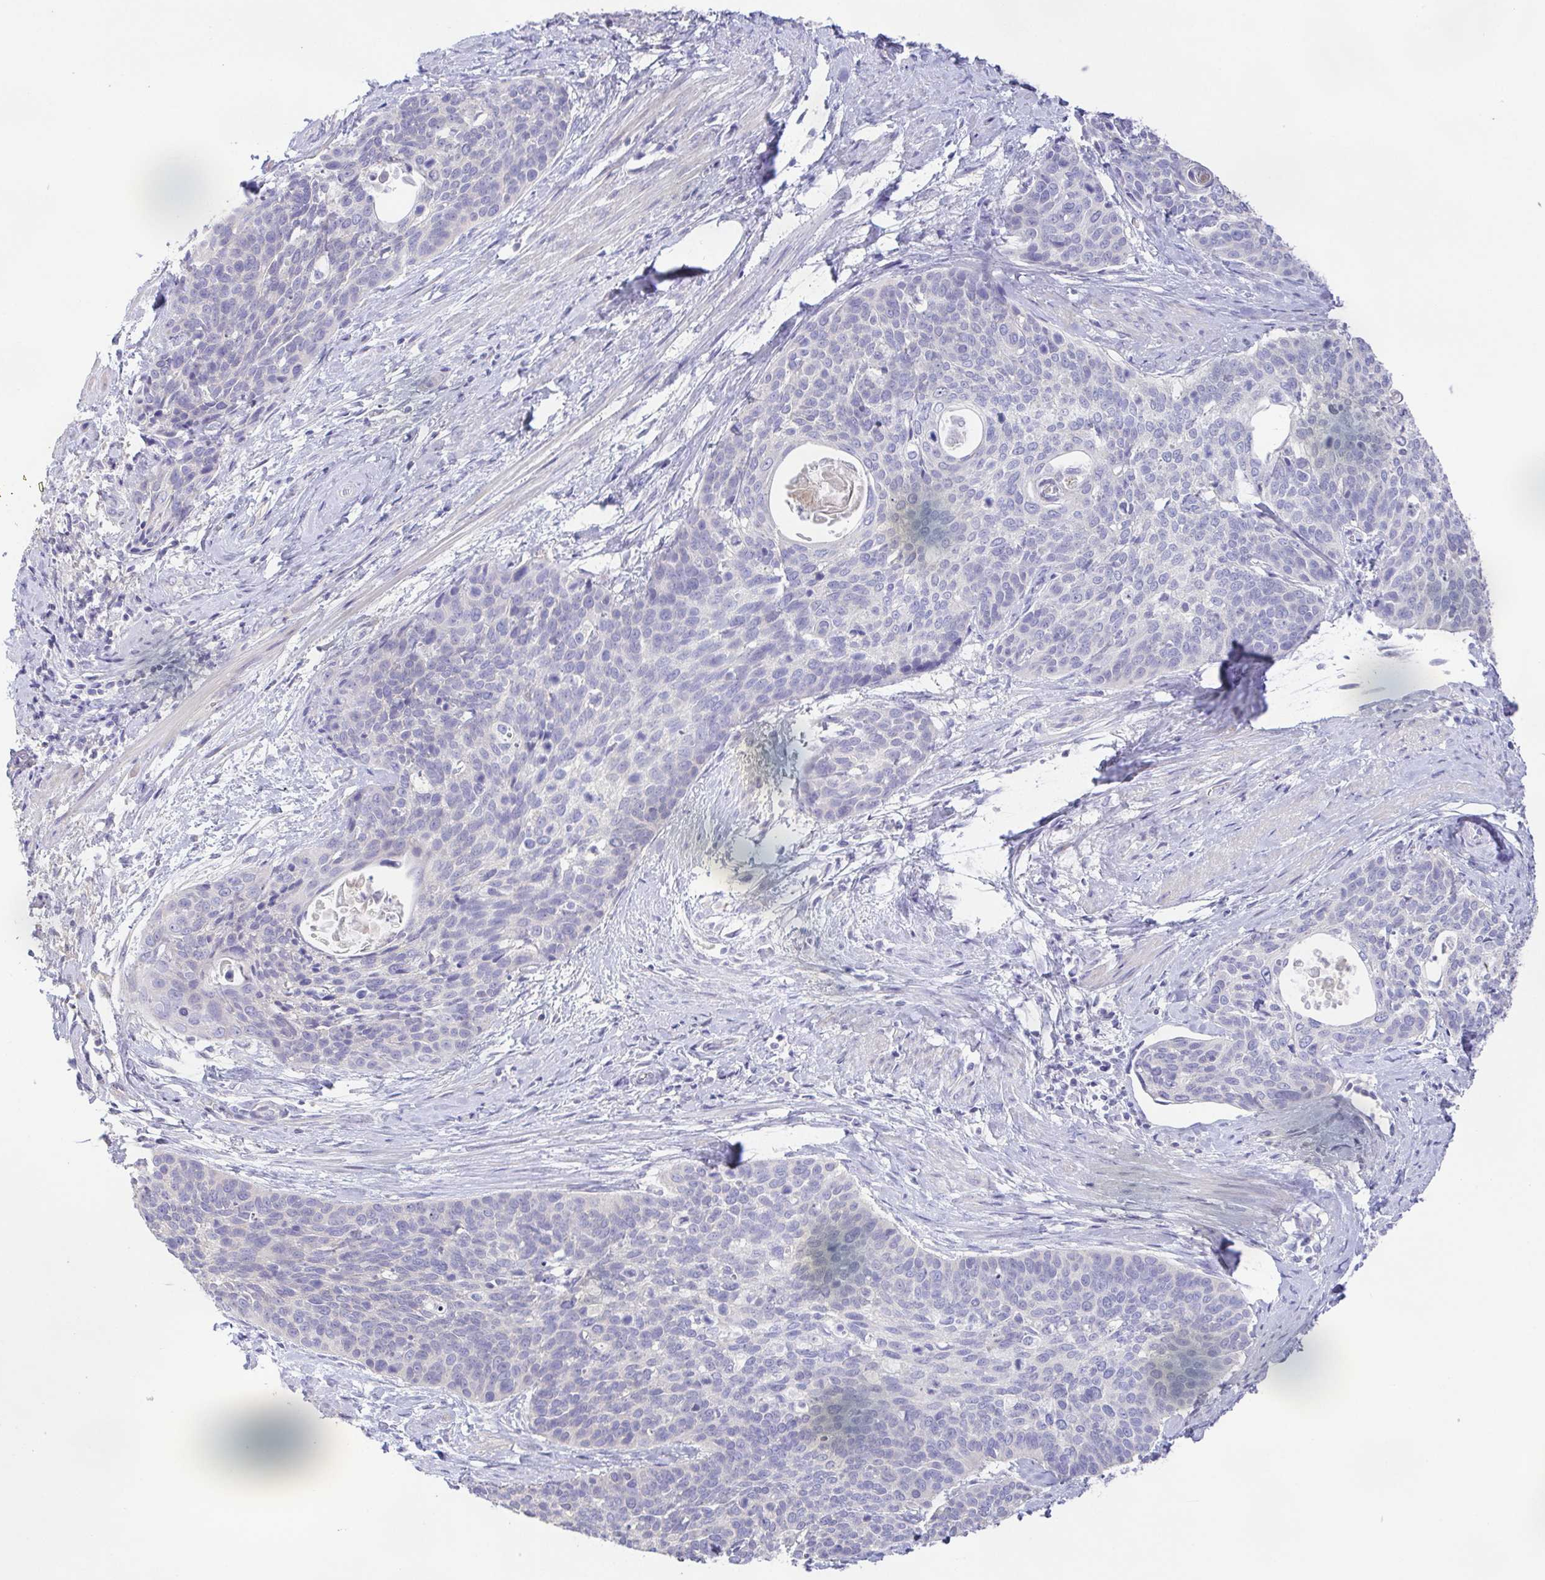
{"staining": {"intensity": "negative", "quantity": "none", "location": "none"}, "tissue": "cervical cancer", "cell_type": "Tumor cells", "image_type": "cancer", "snomed": [{"axis": "morphology", "description": "Squamous cell carcinoma, NOS"}, {"axis": "topography", "description": "Cervix"}], "caption": "This is an immunohistochemistry (IHC) photomicrograph of human squamous cell carcinoma (cervical). There is no expression in tumor cells.", "gene": "PKDREJ", "patient": {"sex": "female", "age": 69}}